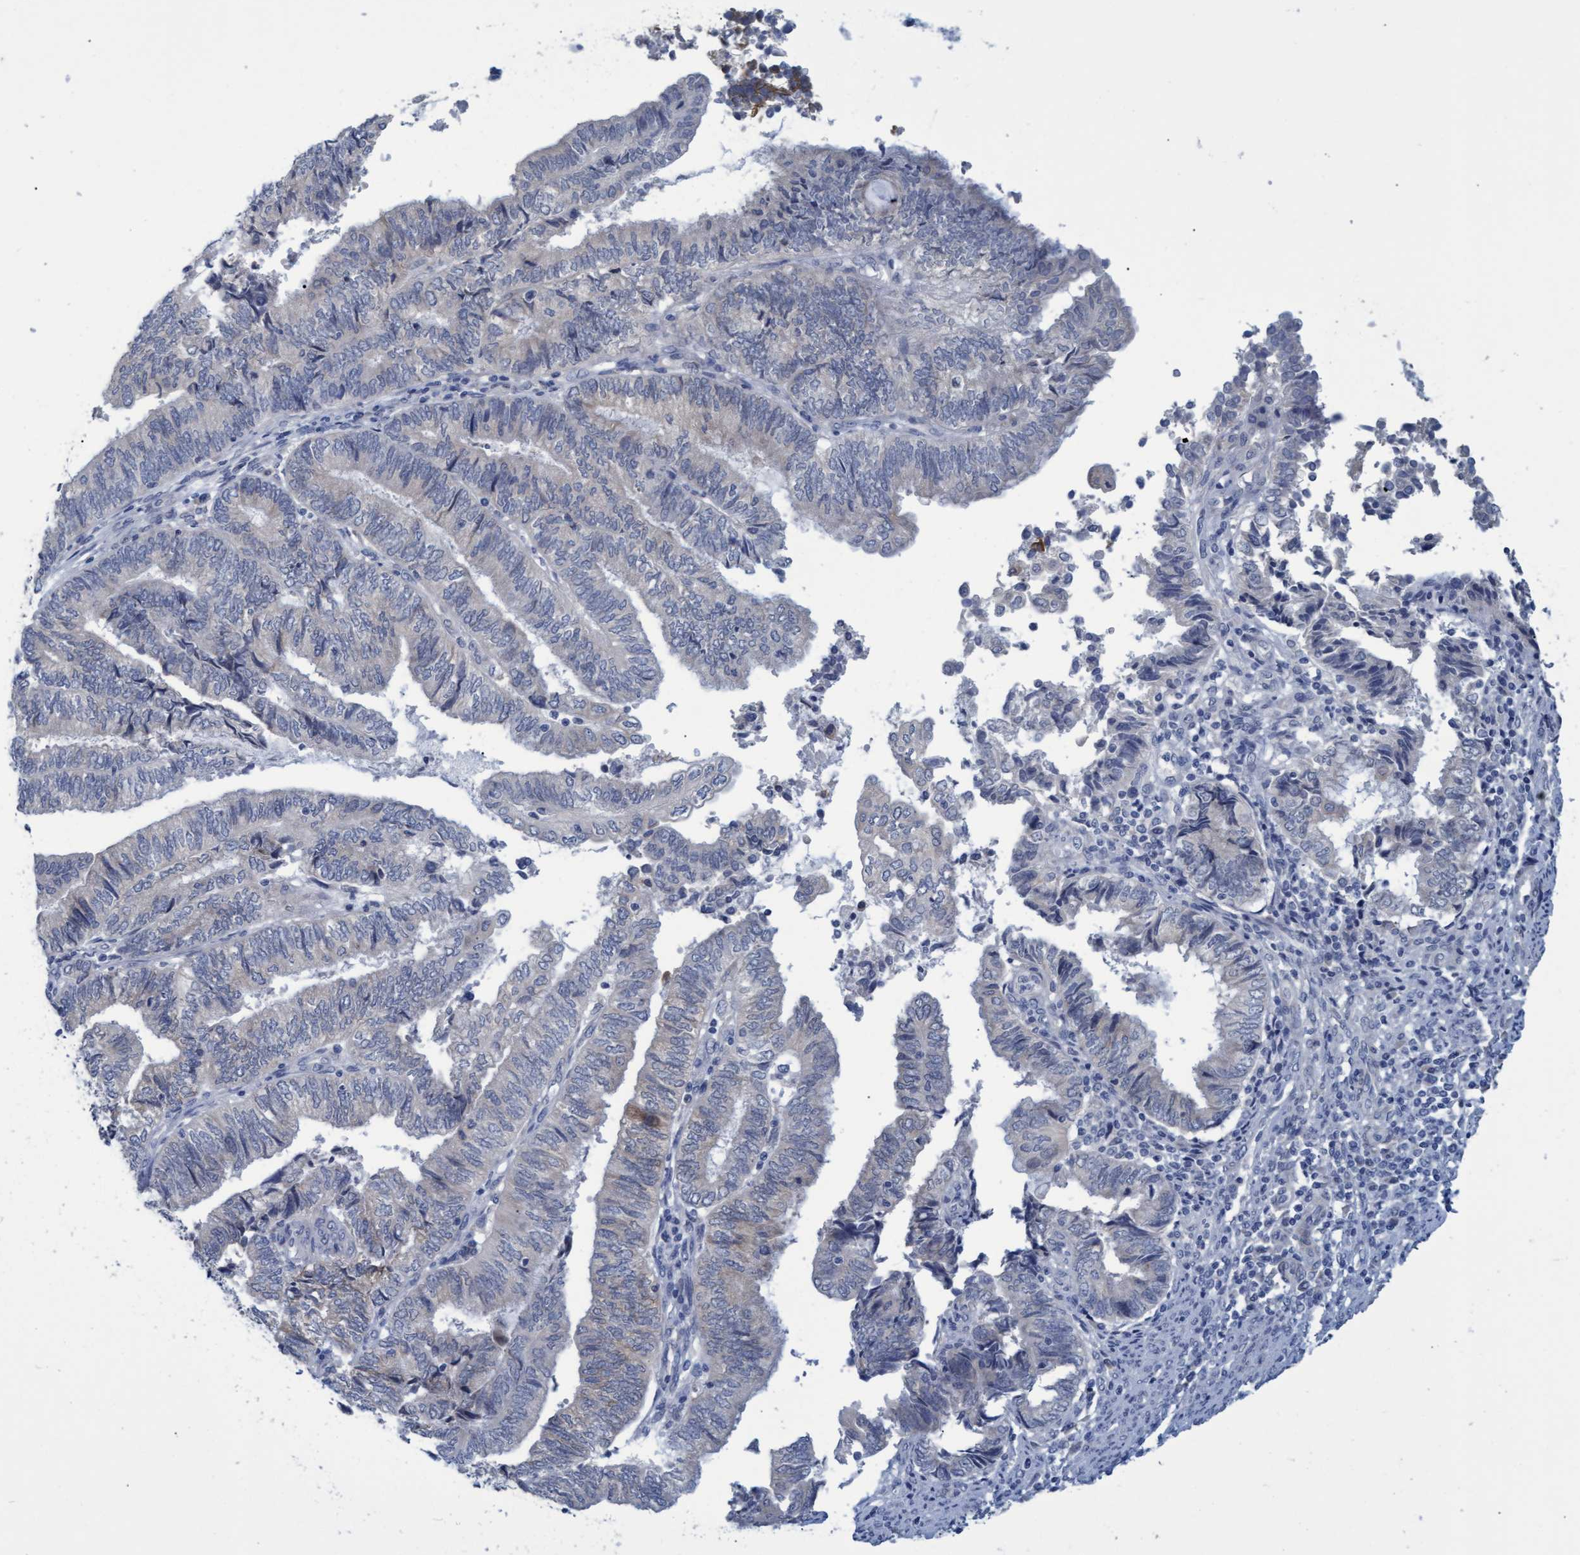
{"staining": {"intensity": "negative", "quantity": "none", "location": "none"}, "tissue": "endometrial cancer", "cell_type": "Tumor cells", "image_type": "cancer", "snomed": [{"axis": "morphology", "description": "Adenocarcinoma, NOS"}, {"axis": "topography", "description": "Uterus"}, {"axis": "topography", "description": "Endometrium"}], "caption": "An IHC histopathology image of endometrial adenocarcinoma is shown. There is no staining in tumor cells of endometrial adenocarcinoma.", "gene": "SSTR3", "patient": {"sex": "female", "age": 70}}